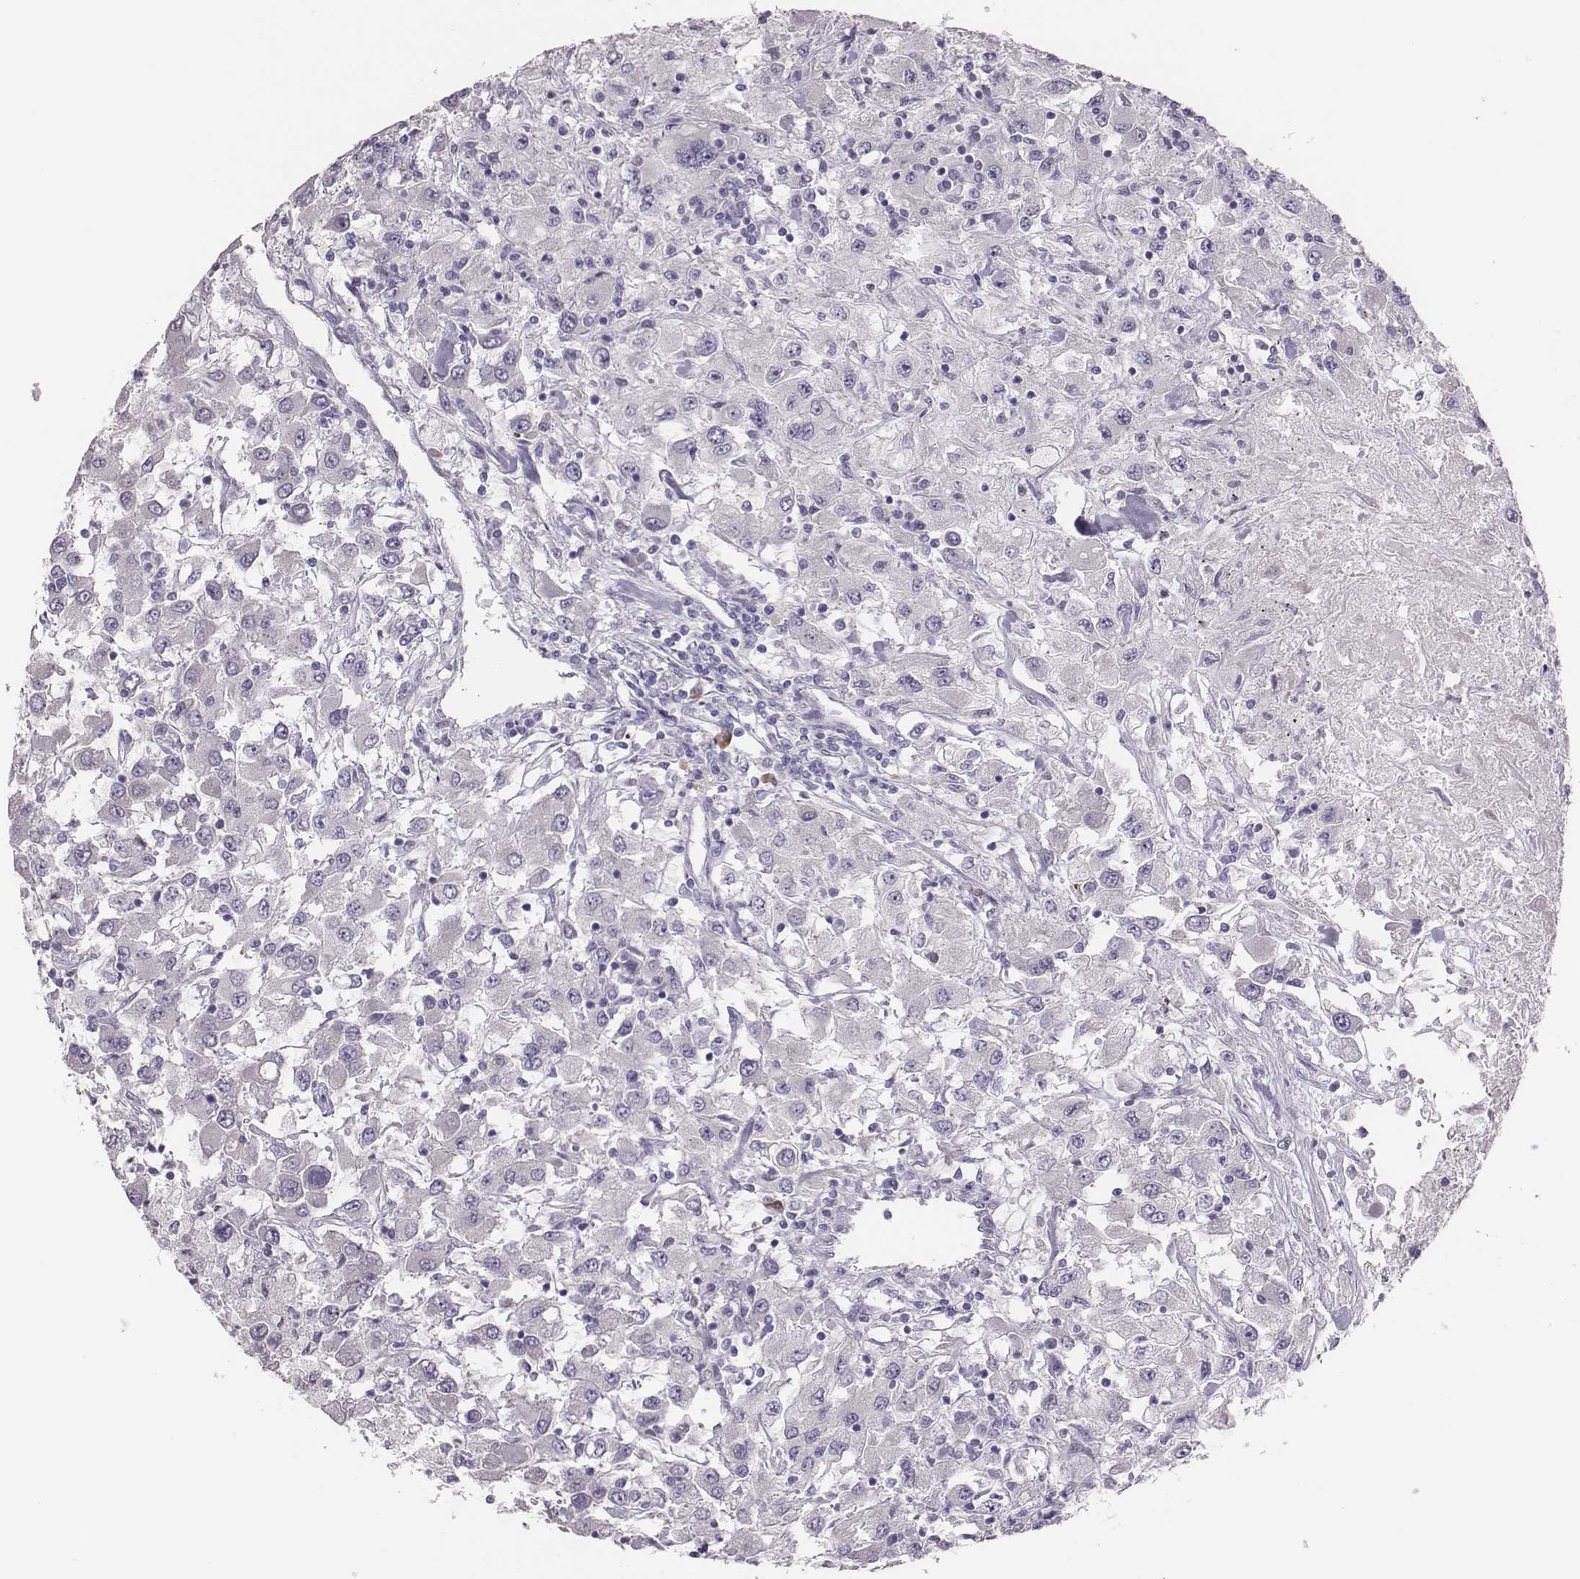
{"staining": {"intensity": "negative", "quantity": "none", "location": "none"}, "tissue": "renal cancer", "cell_type": "Tumor cells", "image_type": "cancer", "snomed": [{"axis": "morphology", "description": "Adenocarcinoma, NOS"}, {"axis": "topography", "description": "Kidney"}], "caption": "This is an immunohistochemistry (IHC) photomicrograph of human renal cancer. There is no expression in tumor cells.", "gene": "PBK", "patient": {"sex": "female", "age": 67}}